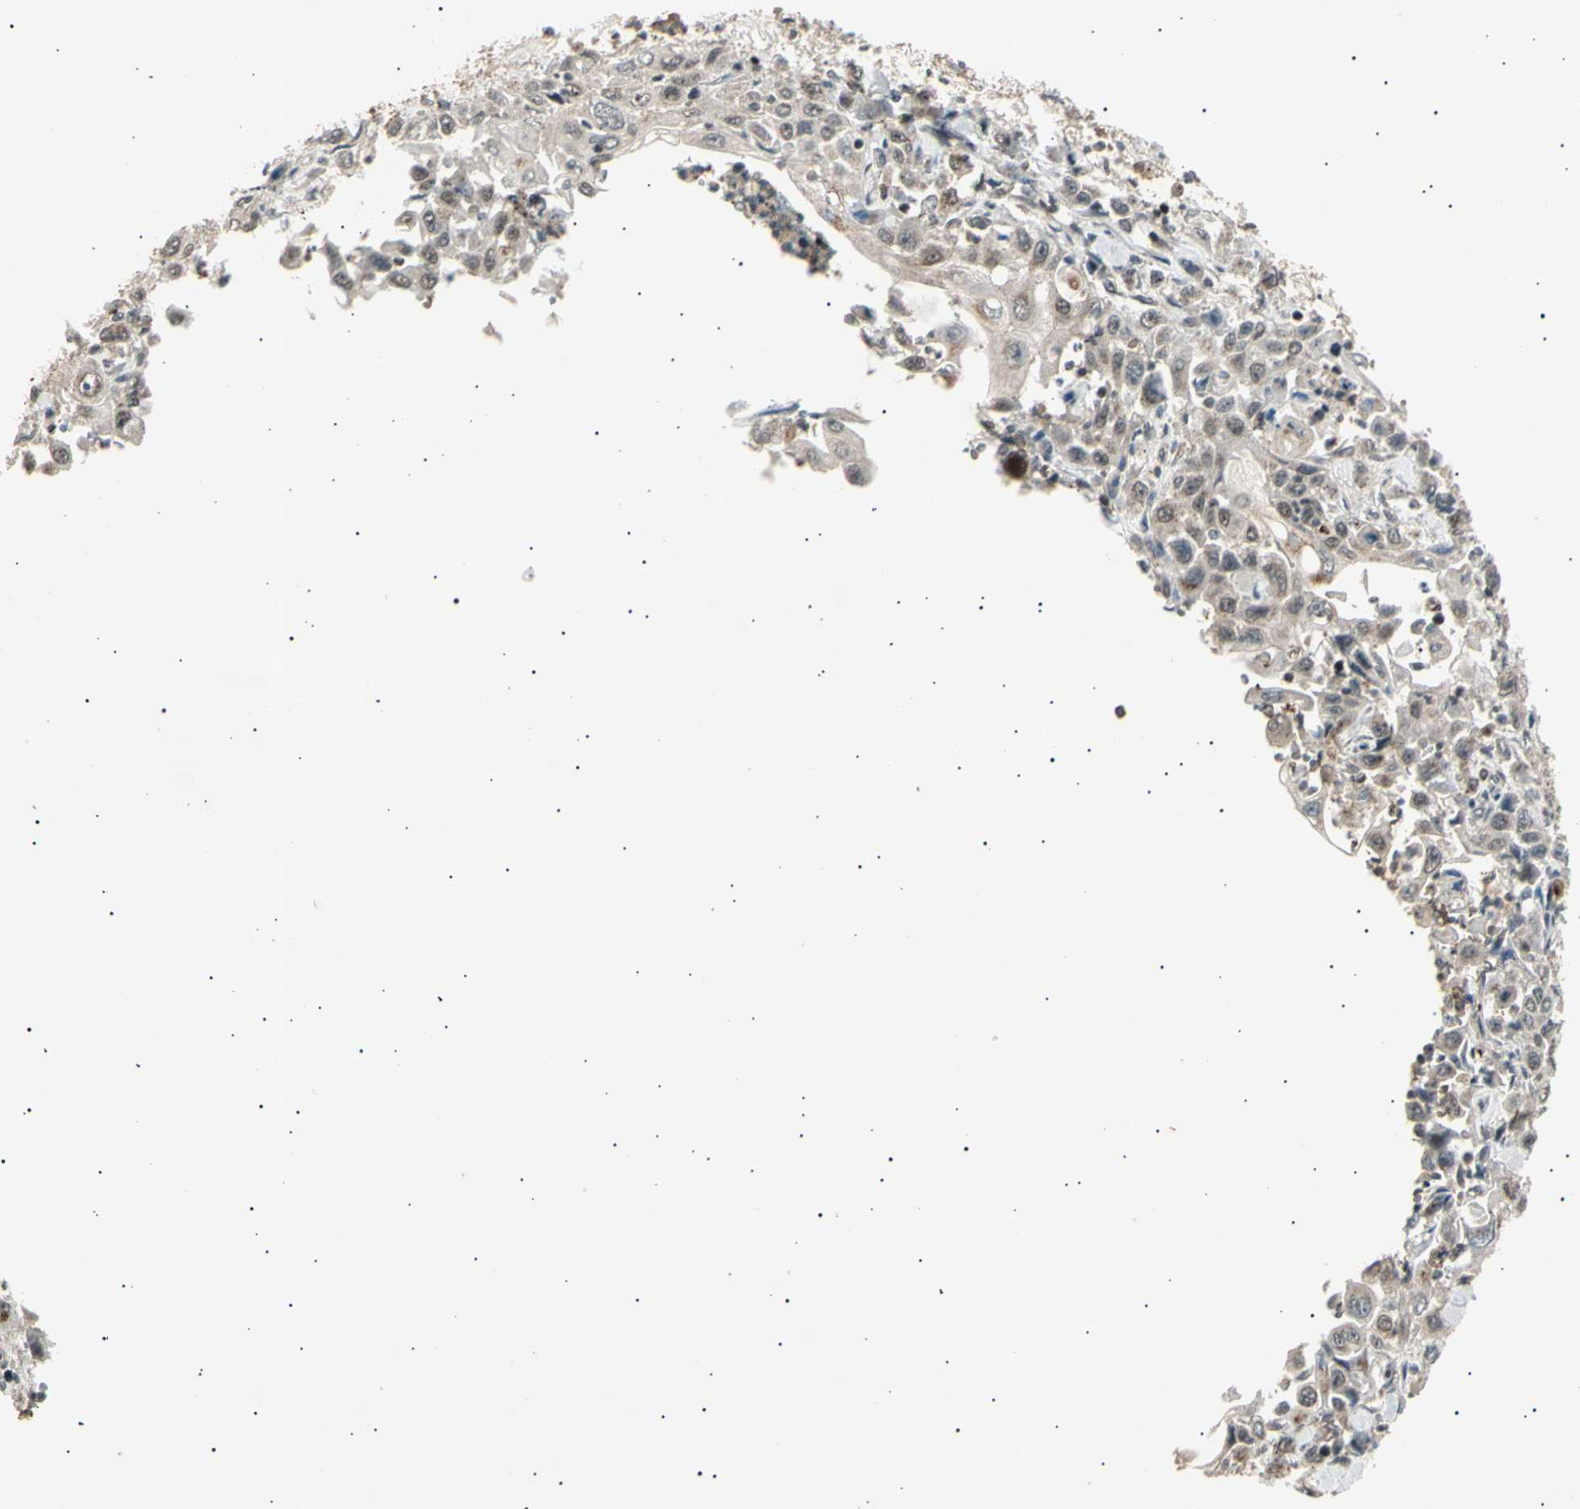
{"staining": {"intensity": "weak", "quantity": "<25%", "location": "cytoplasmic/membranous,nuclear"}, "tissue": "pancreatic cancer", "cell_type": "Tumor cells", "image_type": "cancer", "snomed": [{"axis": "morphology", "description": "Adenocarcinoma, NOS"}, {"axis": "topography", "description": "Pancreas"}], "caption": "Image shows no protein positivity in tumor cells of adenocarcinoma (pancreatic) tissue.", "gene": "NUAK2", "patient": {"sex": "male", "age": 70}}